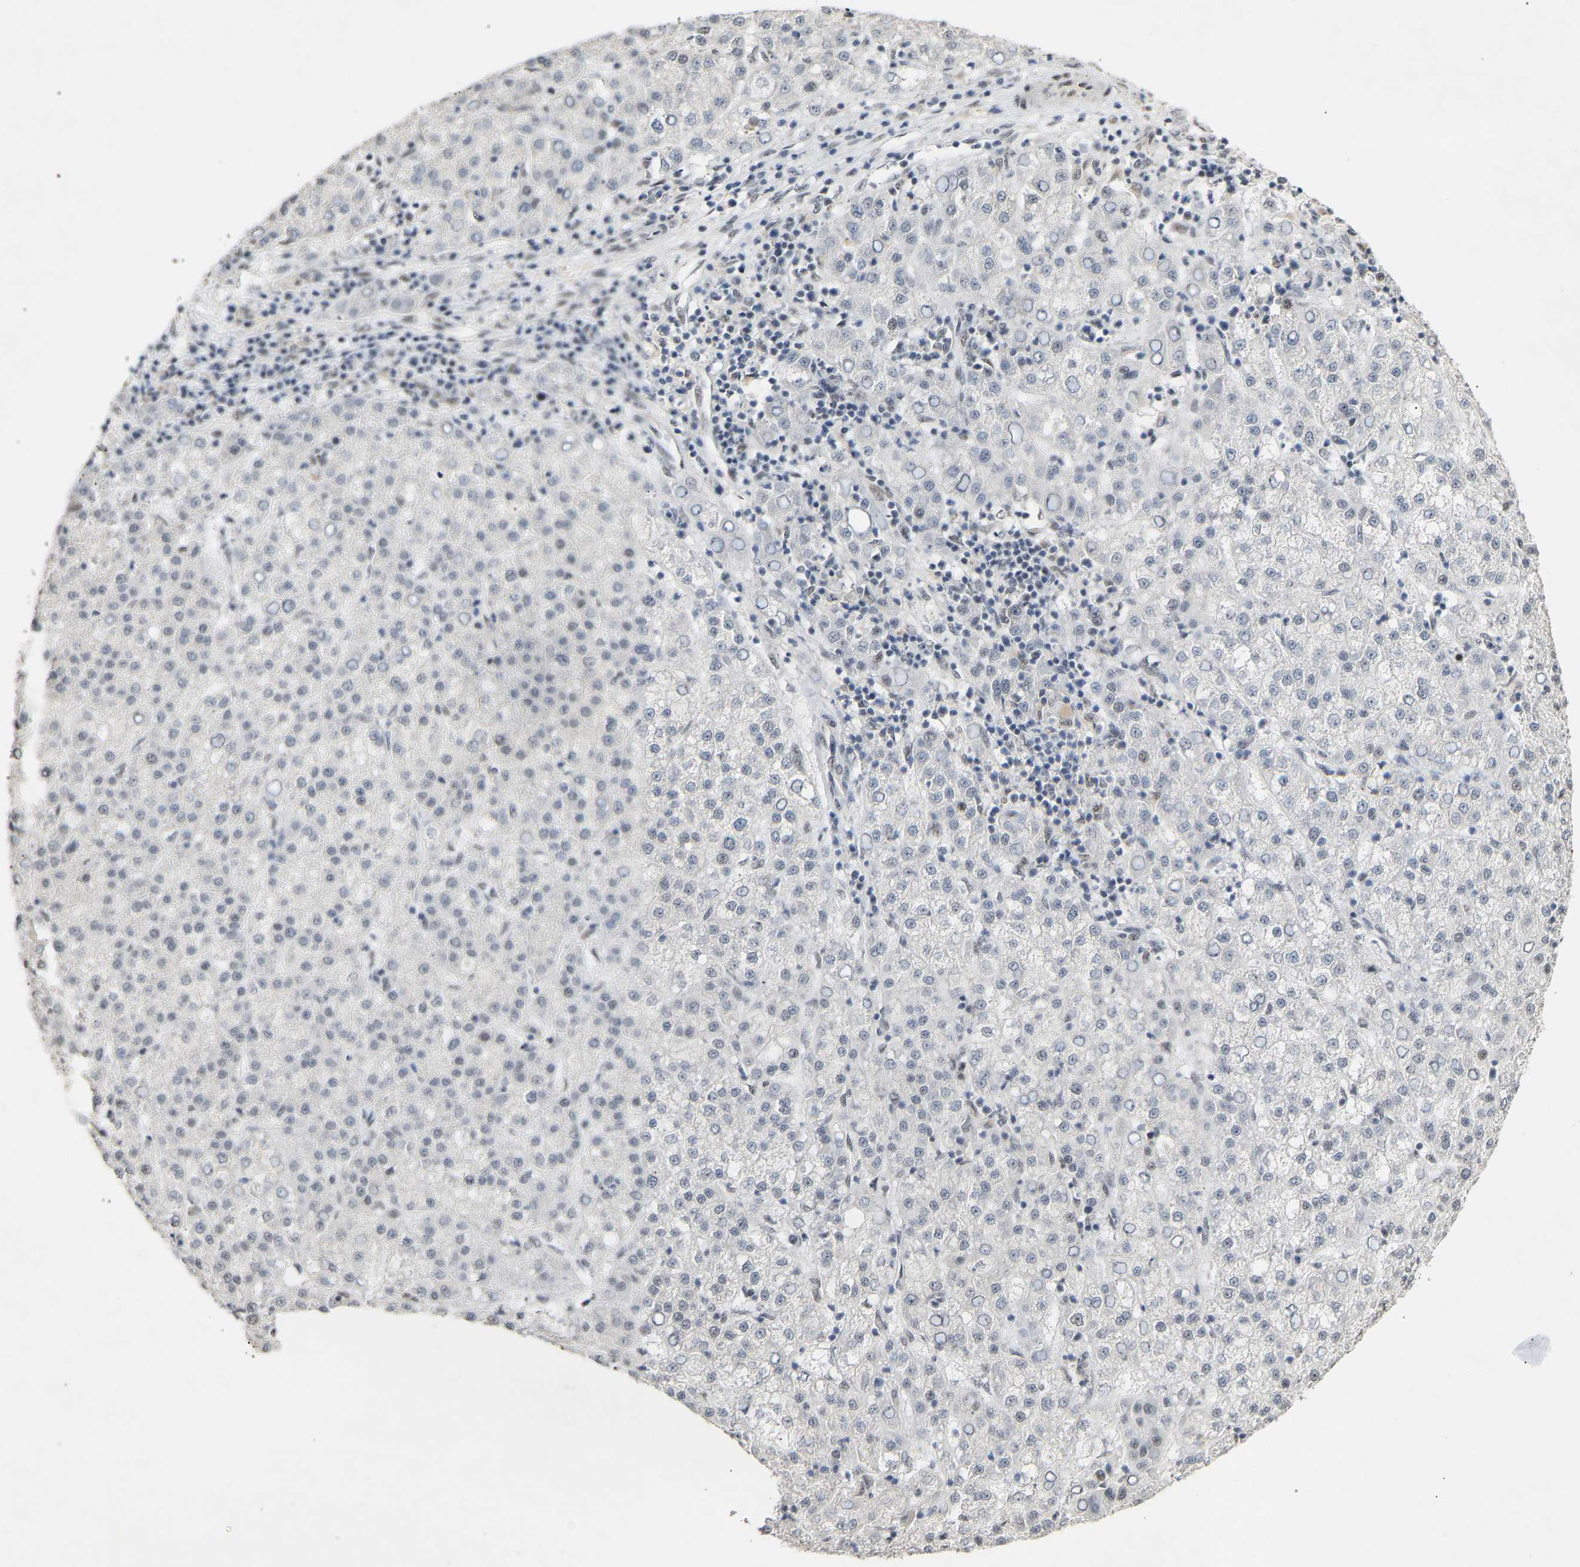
{"staining": {"intensity": "negative", "quantity": "none", "location": "none"}, "tissue": "liver cancer", "cell_type": "Tumor cells", "image_type": "cancer", "snomed": [{"axis": "morphology", "description": "Carcinoma, Hepatocellular, NOS"}, {"axis": "topography", "description": "Liver"}], "caption": "High power microscopy image of an immunohistochemistry micrograph of liver cancer, revealing no significant positivity in tumor cells. (Stains: DAB (3,3'-diaminobenzidine) immunohistochemistry (IHC) with hematoxylin counter stain, Microscopy: brightfield microscopy at high magnification).", "gene": "NELFB", "patient": {"sex": "female", "age": 58}}